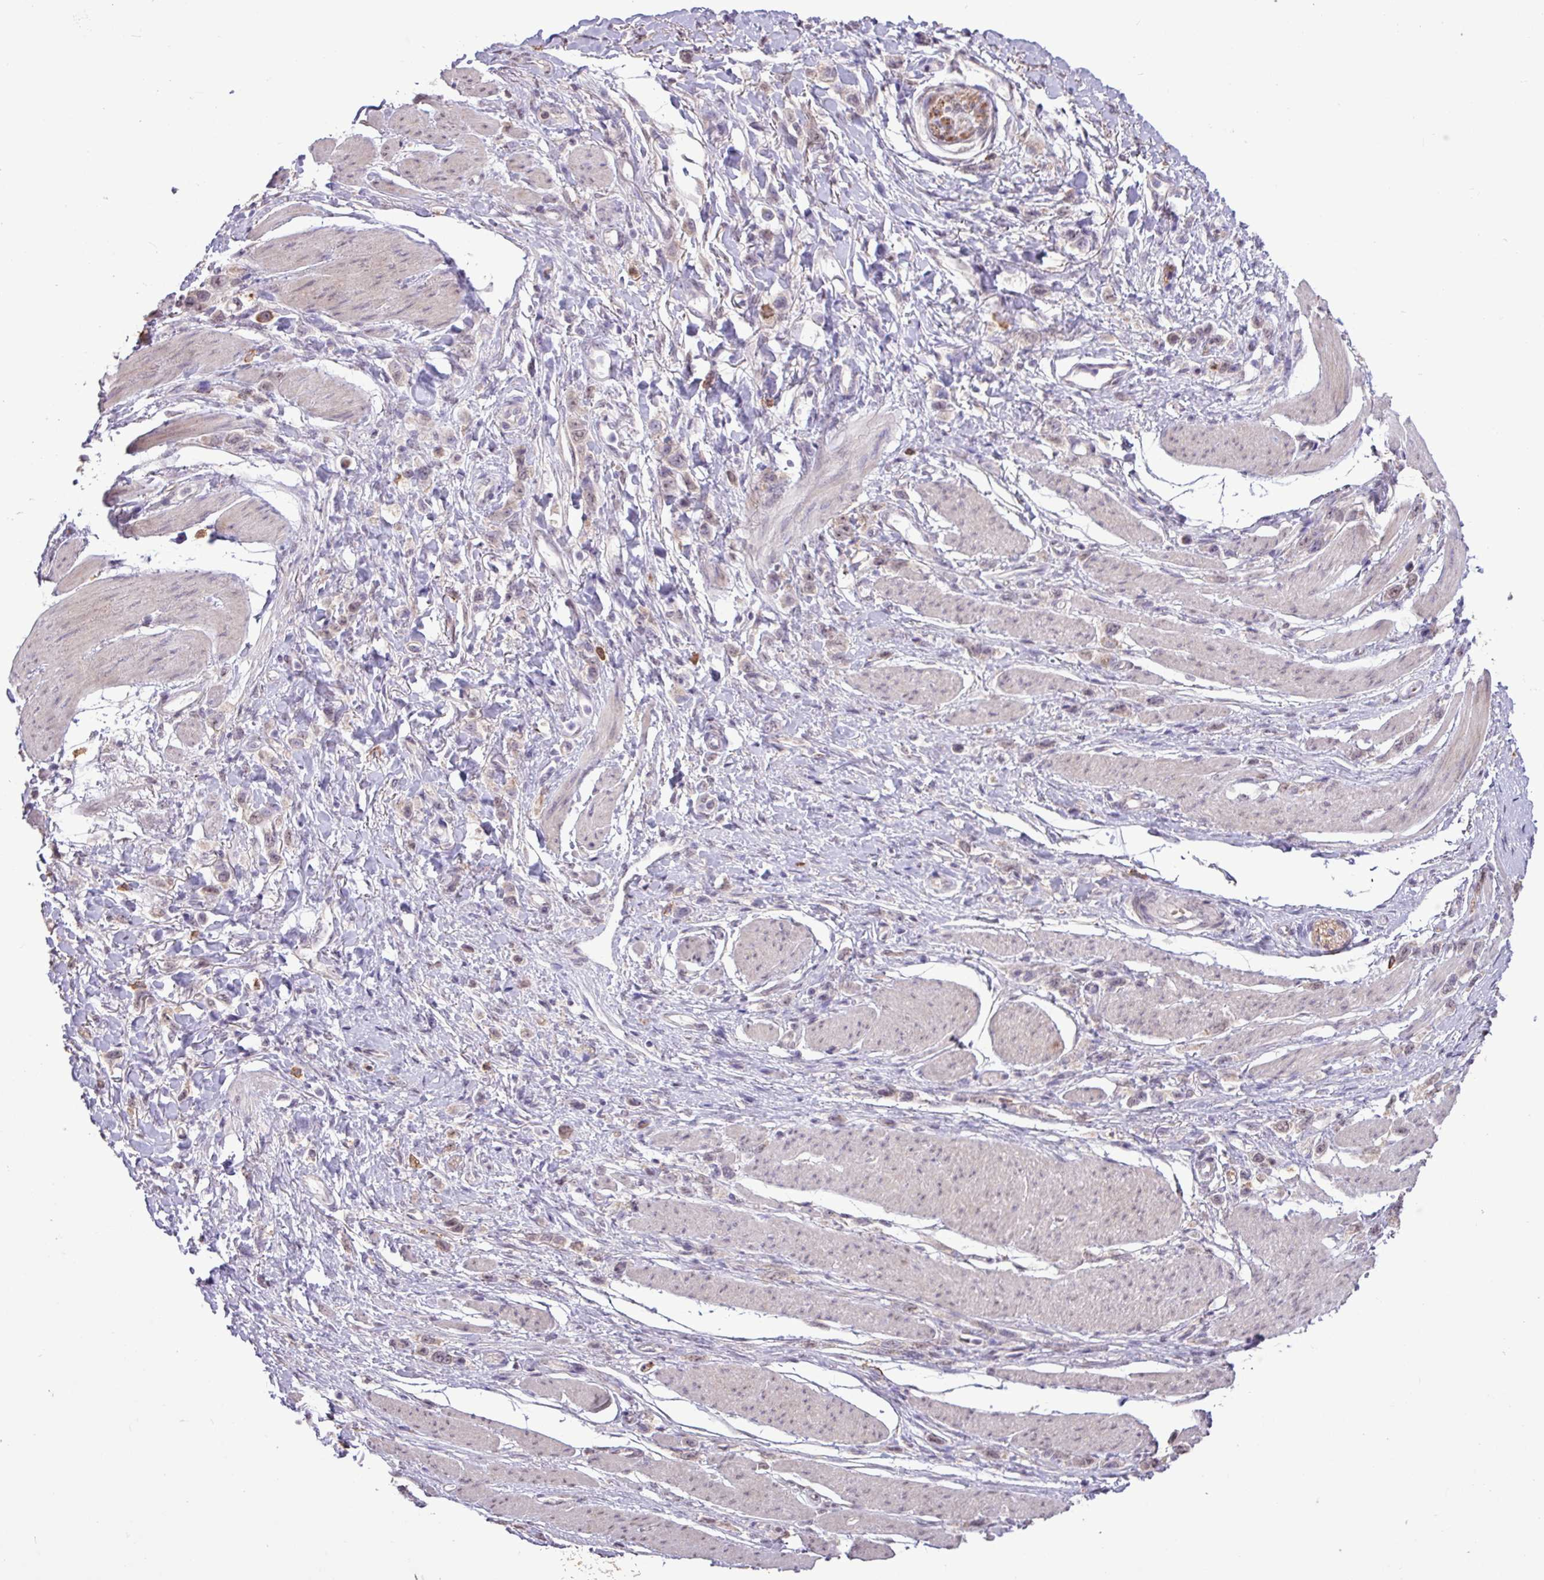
{"staining": {"intensity": "weak", "quantity": "<25%", "location": "nuclear"}, "tissue": "stomach cancer", "cell_type": "Tumor cells", "image_type": "cancer", "snomed": [{"axis": "morphology", "description": "Adenocarcinoma, NOS"}, {"axis": "topography", "description": "Stomach"}], "caption": "High power microscopy image of an immunohistochemistry photomicrograph of stomach cancer (adenocarcinoma), revealing no significant expression in tumor cells.", "gene": "L3MBTL3", "patient": {"sex": "female", "age": 65}}